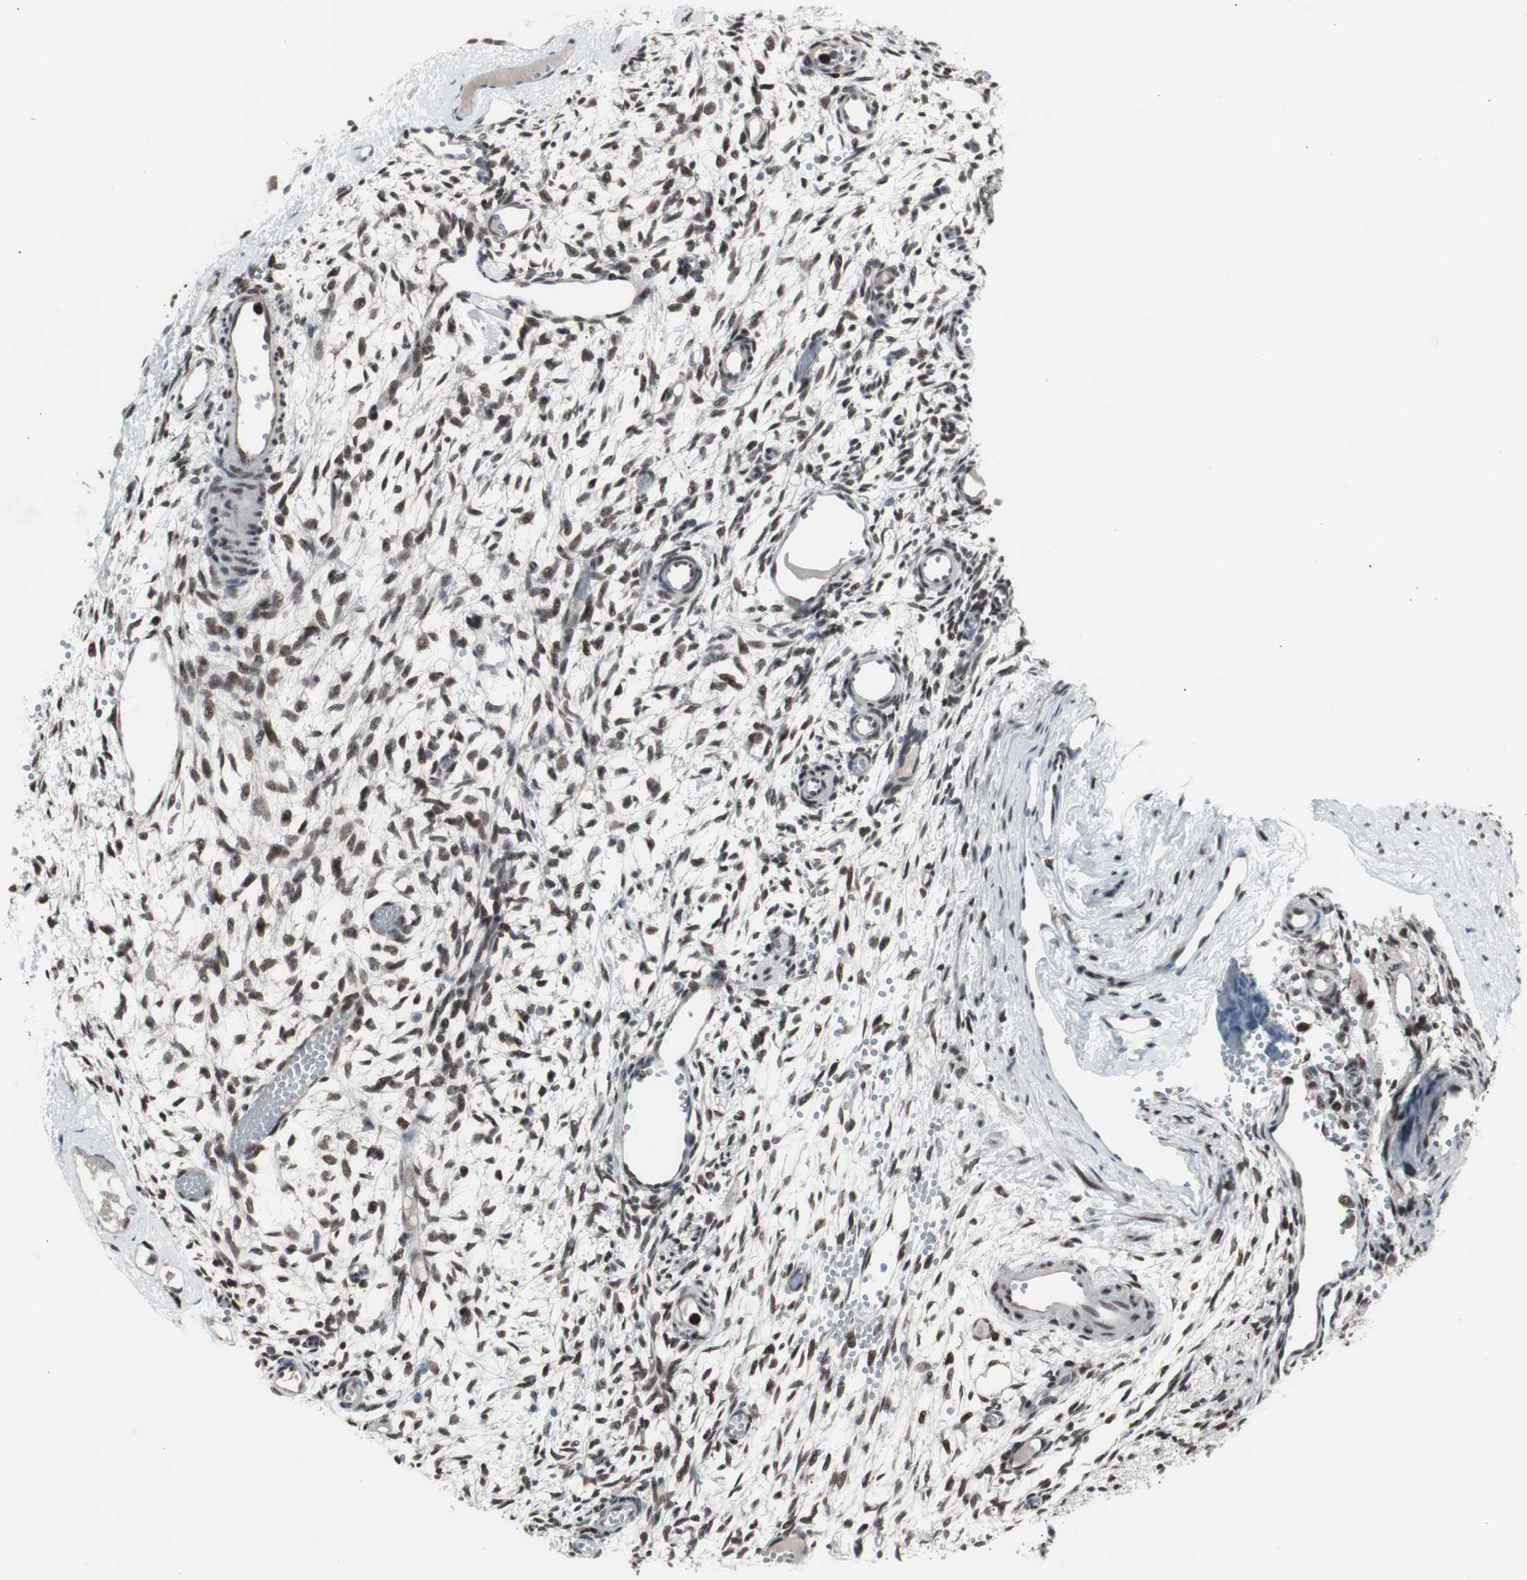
{"staining": {"intensity": "weak", "quantity": ">75%", "location": "nuclear"}, "tissue": "ovary", "cell_type": "Ovarian stroma cells", "image_type": "normal", "snomed": [{"axis": "morphology", "description": "Normal tissue, NOS"}, {"axis": "topography", "description": "Ovary"}], "caption": "Unremarkable ovary reveals weak nuclear staining in approximately >75% of ovarian stroma cells, visualized by immunohistochemistry. (brown staining indicates protein expression, while blue staining denotes nuclei).", "gene": "RXRA", "patient": {"sex": "female", "age": 35}}